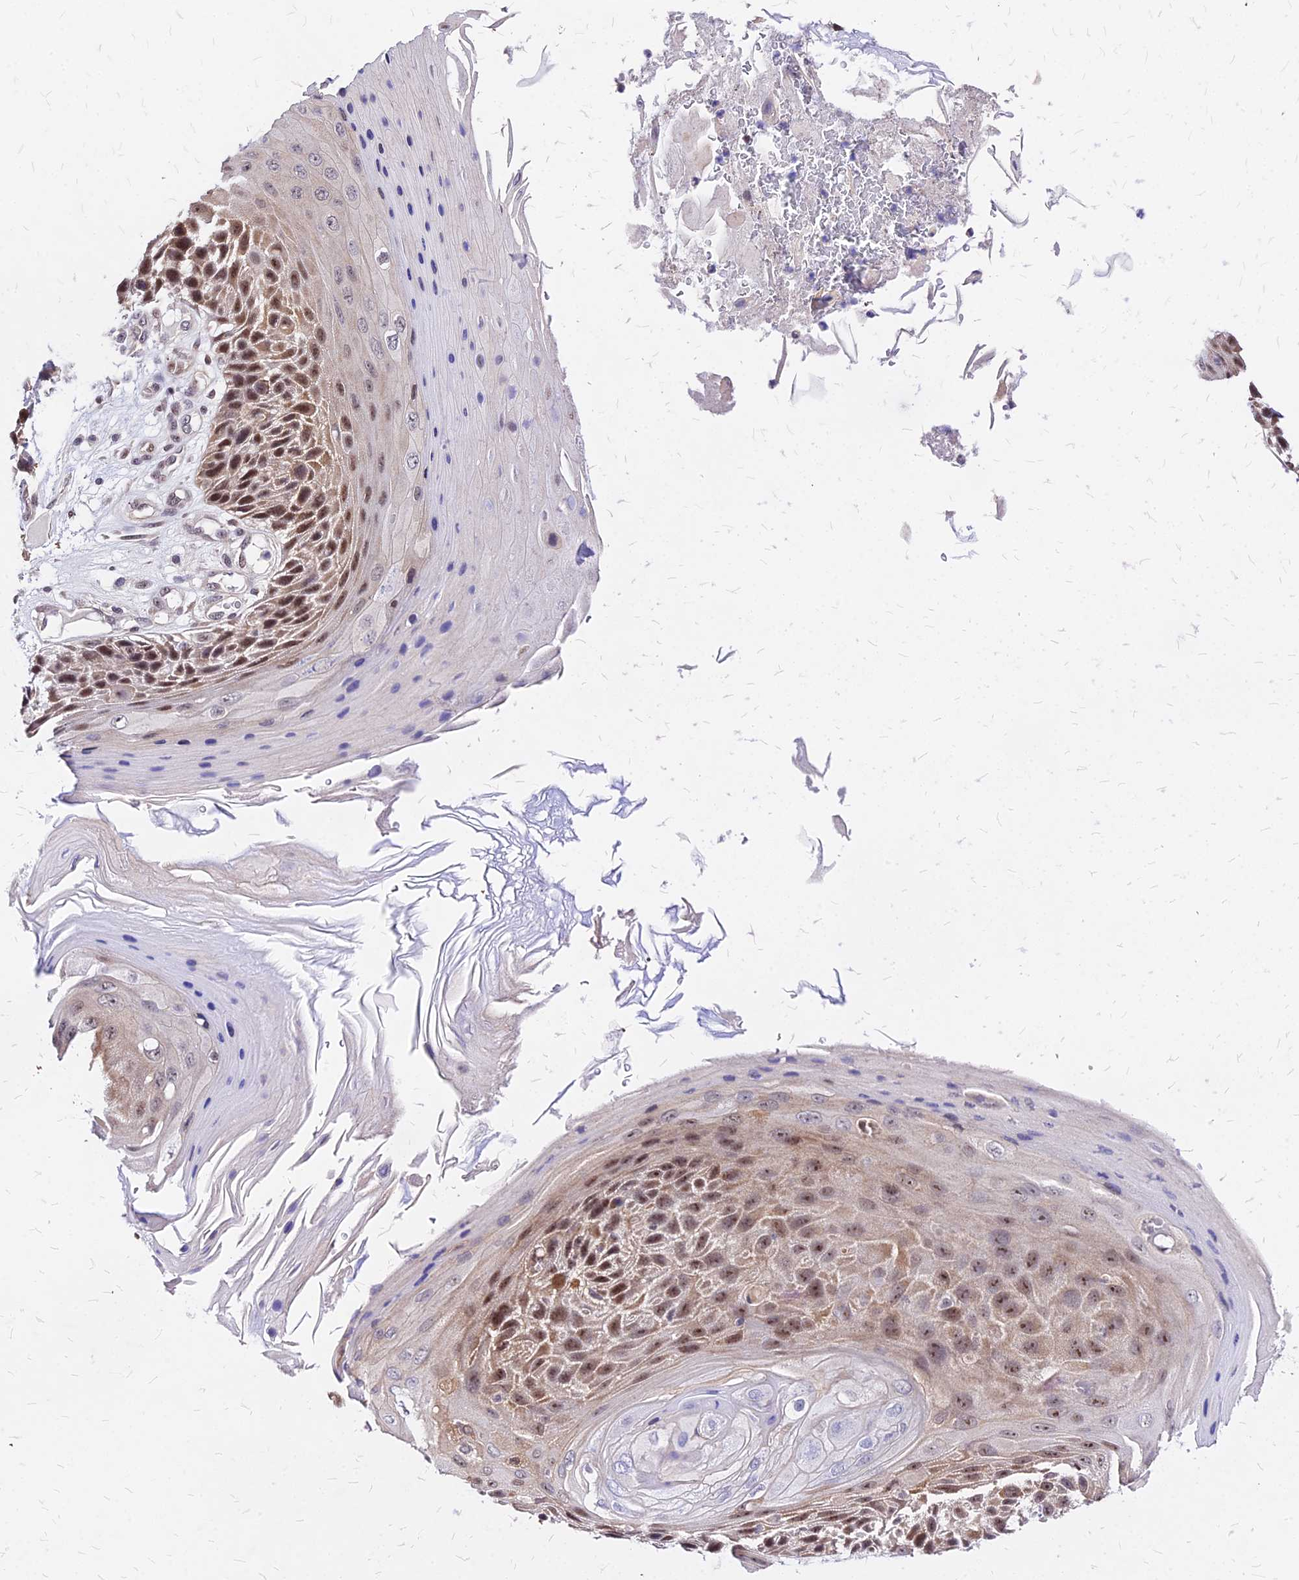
{"staining": {"intensity": "moderate", "quantity": ">75%", "location": "cytoplasmic/membranous,nuclear"}, "tissue": "skin cancer", "cell_type": "Tumor cells", "image_type": "cancer", "snomed": [{"axis": "morphology", "description": "Squamous cell carcinoma, NOS"}, {"axis": "topography", "description": "Skin"}], "caption": "Squamous cell carcinoma (skin) stained with DAB IHC exhibits medium levels of moderate cytoplasmic/membranous and nuclear positivity in about >75% of tumor cells.", "gene": "DDX55", "patient": {"sex": "female", "age": 88}}